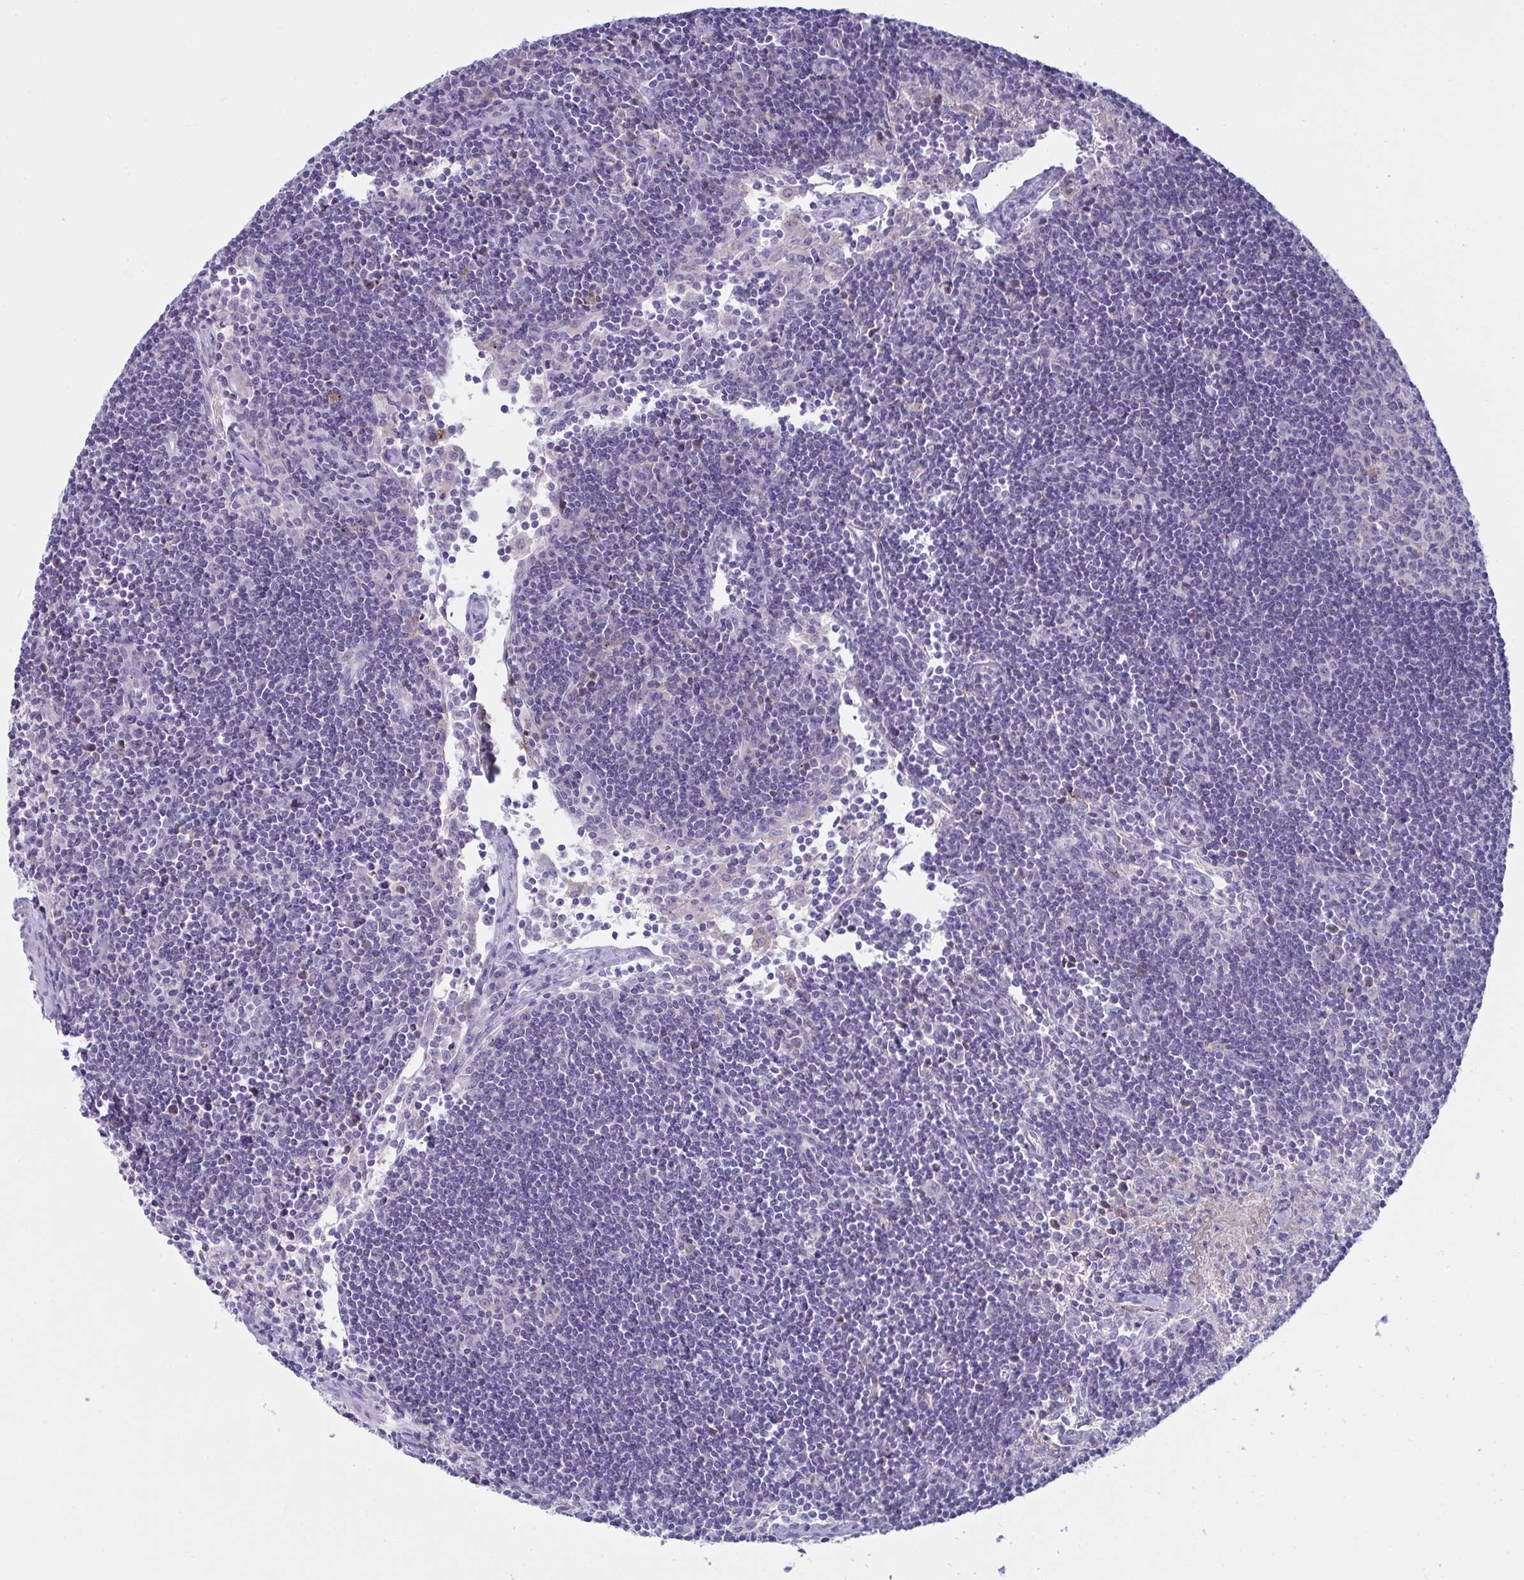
{"staining": {"intensity": "negative", "quantity": "none", "location": "none"}, "tissue": "lymph node", "cell_type": "Germinal center cells", "image_type": "normal", "snomed": [{"axis": "morphology", "description": "Normal tissue, NOS"}, {"axis": "topography", "description": "Lymph node"}], "caption": "This is an immunohistochemistry histopathology image of benign human lymph node. There is no staining in germinal center cells.", "gene": "RANBP2", "patient": {"sex": "female", "age": 29}}